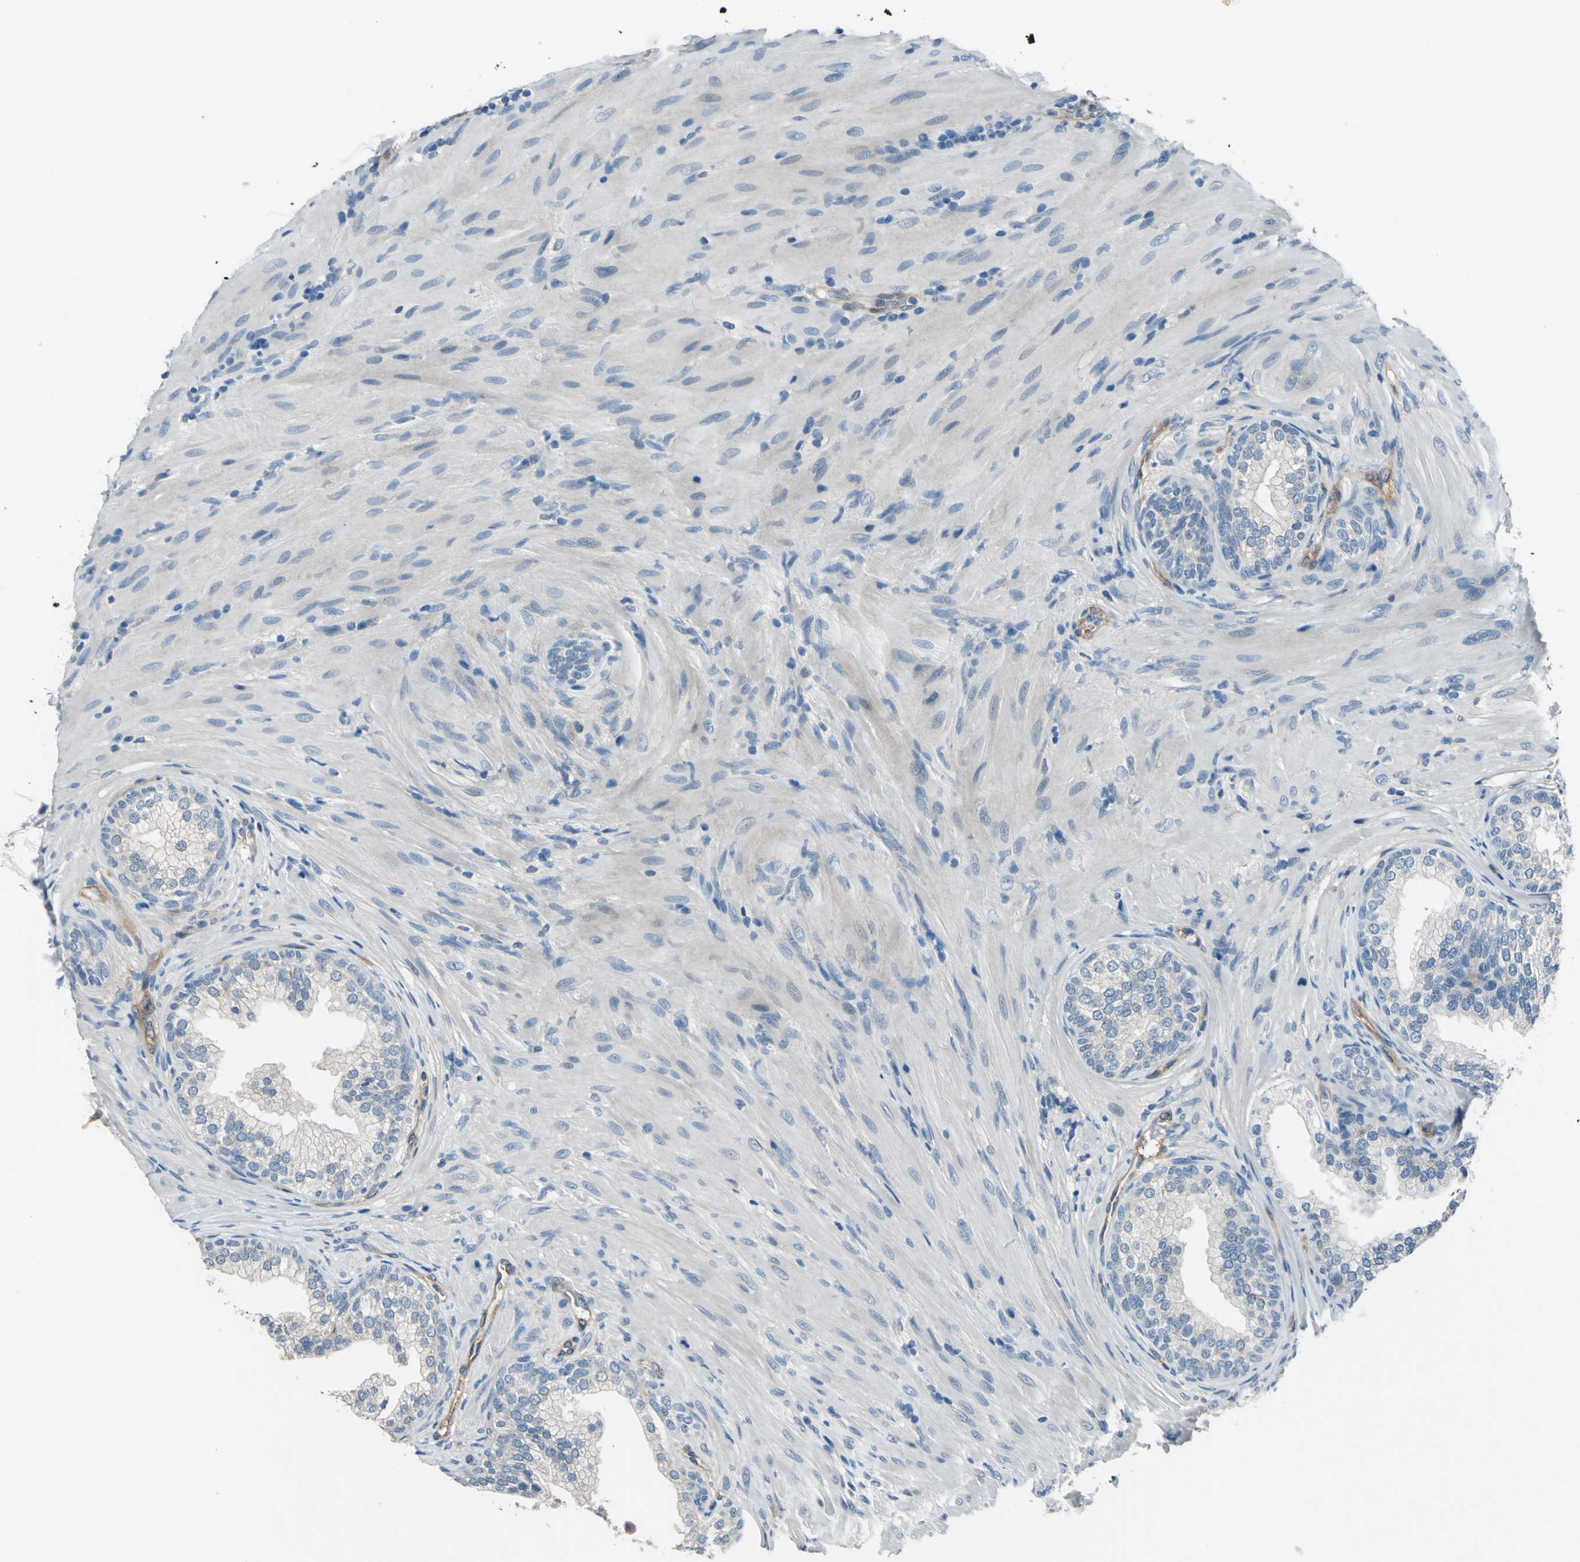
{"staining": {"intensity": "negative", "quantity": "none", "location": "none"}, "tissue": "prostate", "cell_type": "Glandular cells", "image_type": "normal", "snomed": [{"axis": "morphology", "description": "Normal tissue, NOS"}, {"axis": "topography", "description": "Prostate"}], "caption": "High power microscopy image of an immunohistochemistry (IHC) photomicrograph of benign prostate, revealing no significant expression in glandular cells.", "gene": "CDC42EP1", "patient": {"sex": "male", "age": 76}}